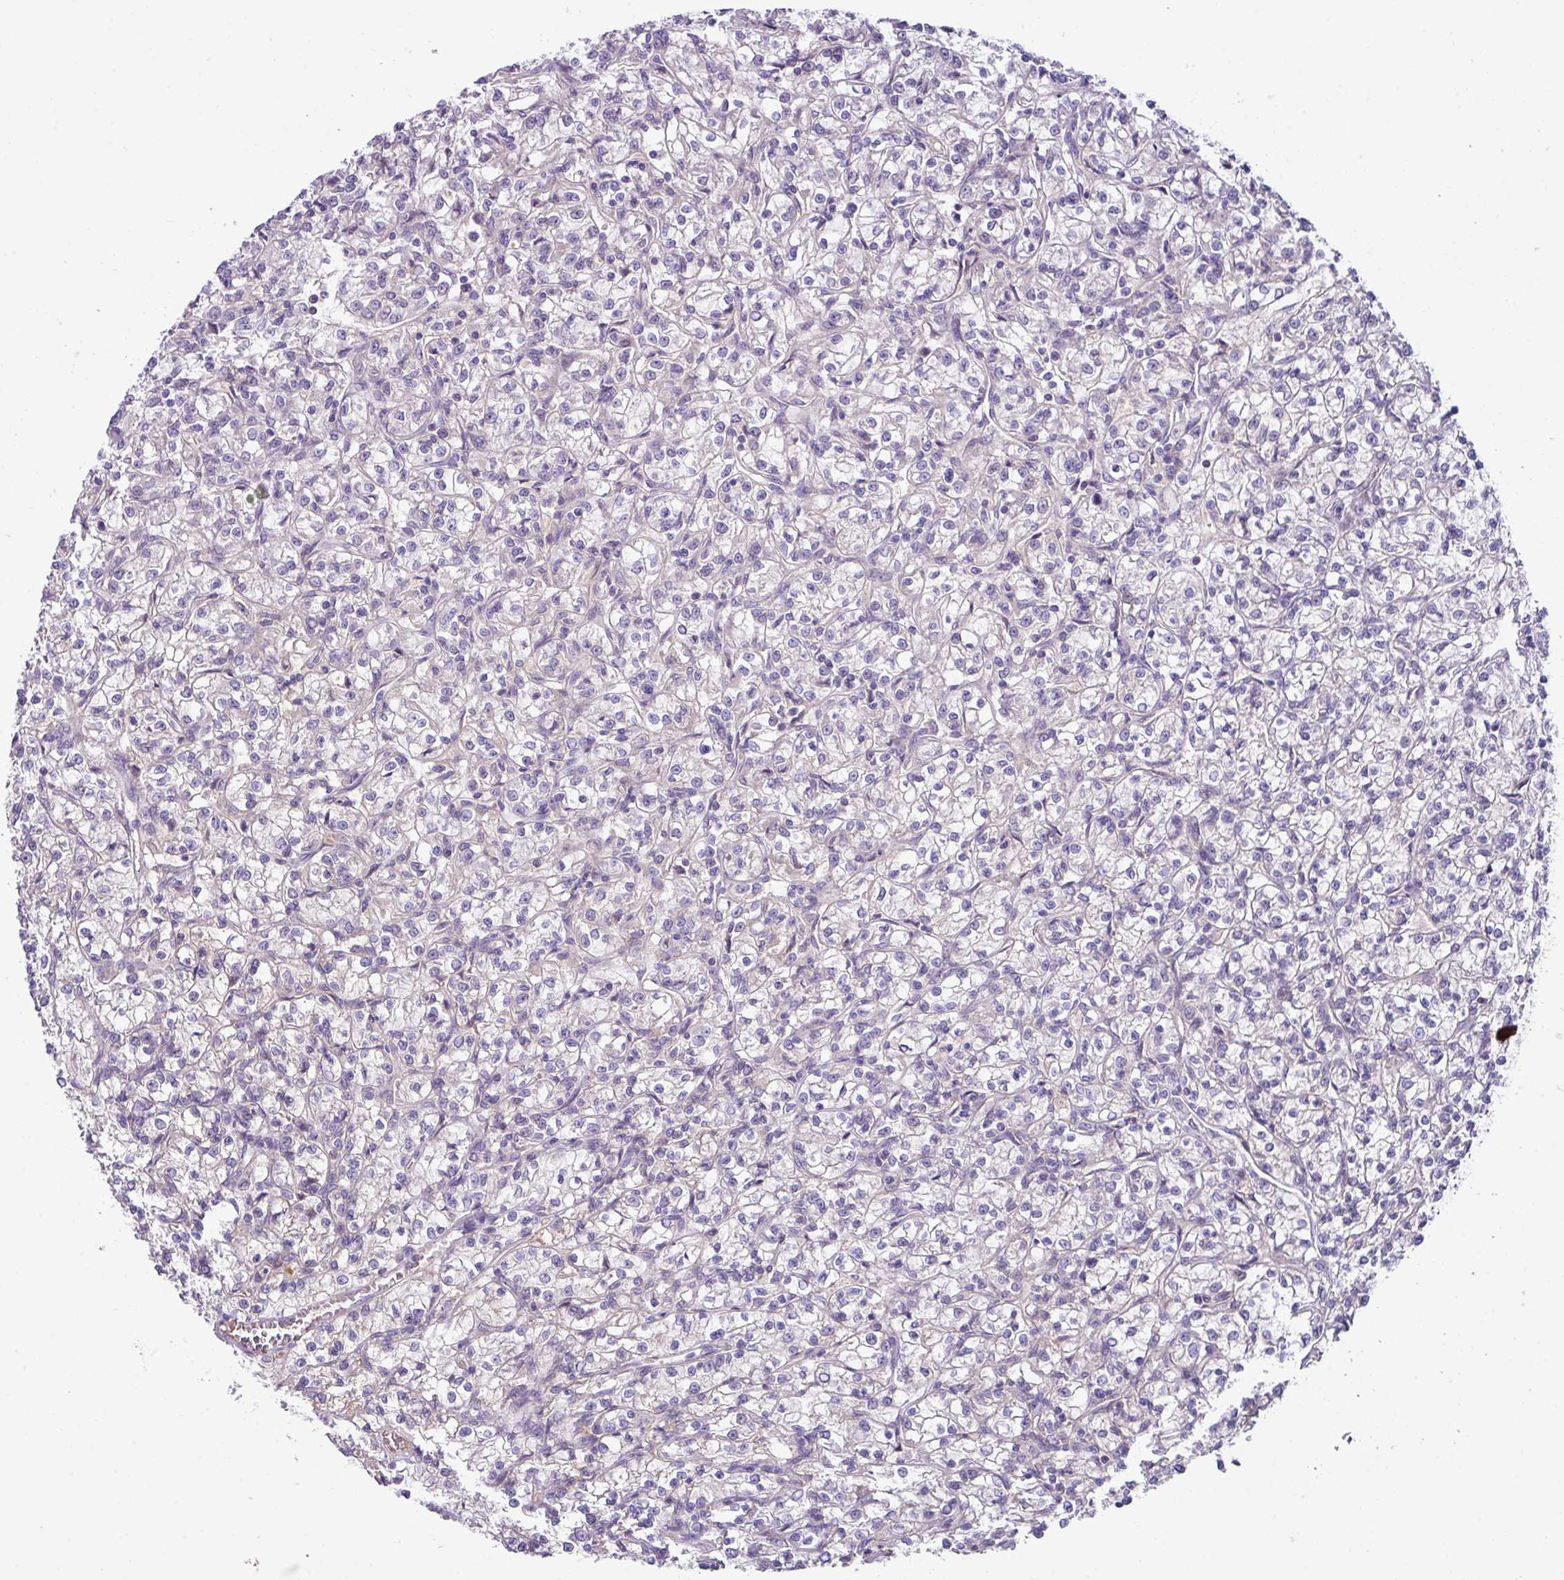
{"staining": {"intensity": "negative", "quantity": "none", "location": "none"}, "tissue": "renal cancer", "cell_type": "Tumor cells", "image_type": "cancer", "snomed": [{"axis": "morphology", "description": "Adenocarcinoma, NOS"}, {"axis": "topography", "description": "Kidney"}], "caption": "Human renal cancer (adenocarcinoma) stained for a protein using immunohistochemistry (IHC) reveals no positivity in tumor cells.", "gene": "DNAL1", "patient": {"sex": "female", "age": 59}}